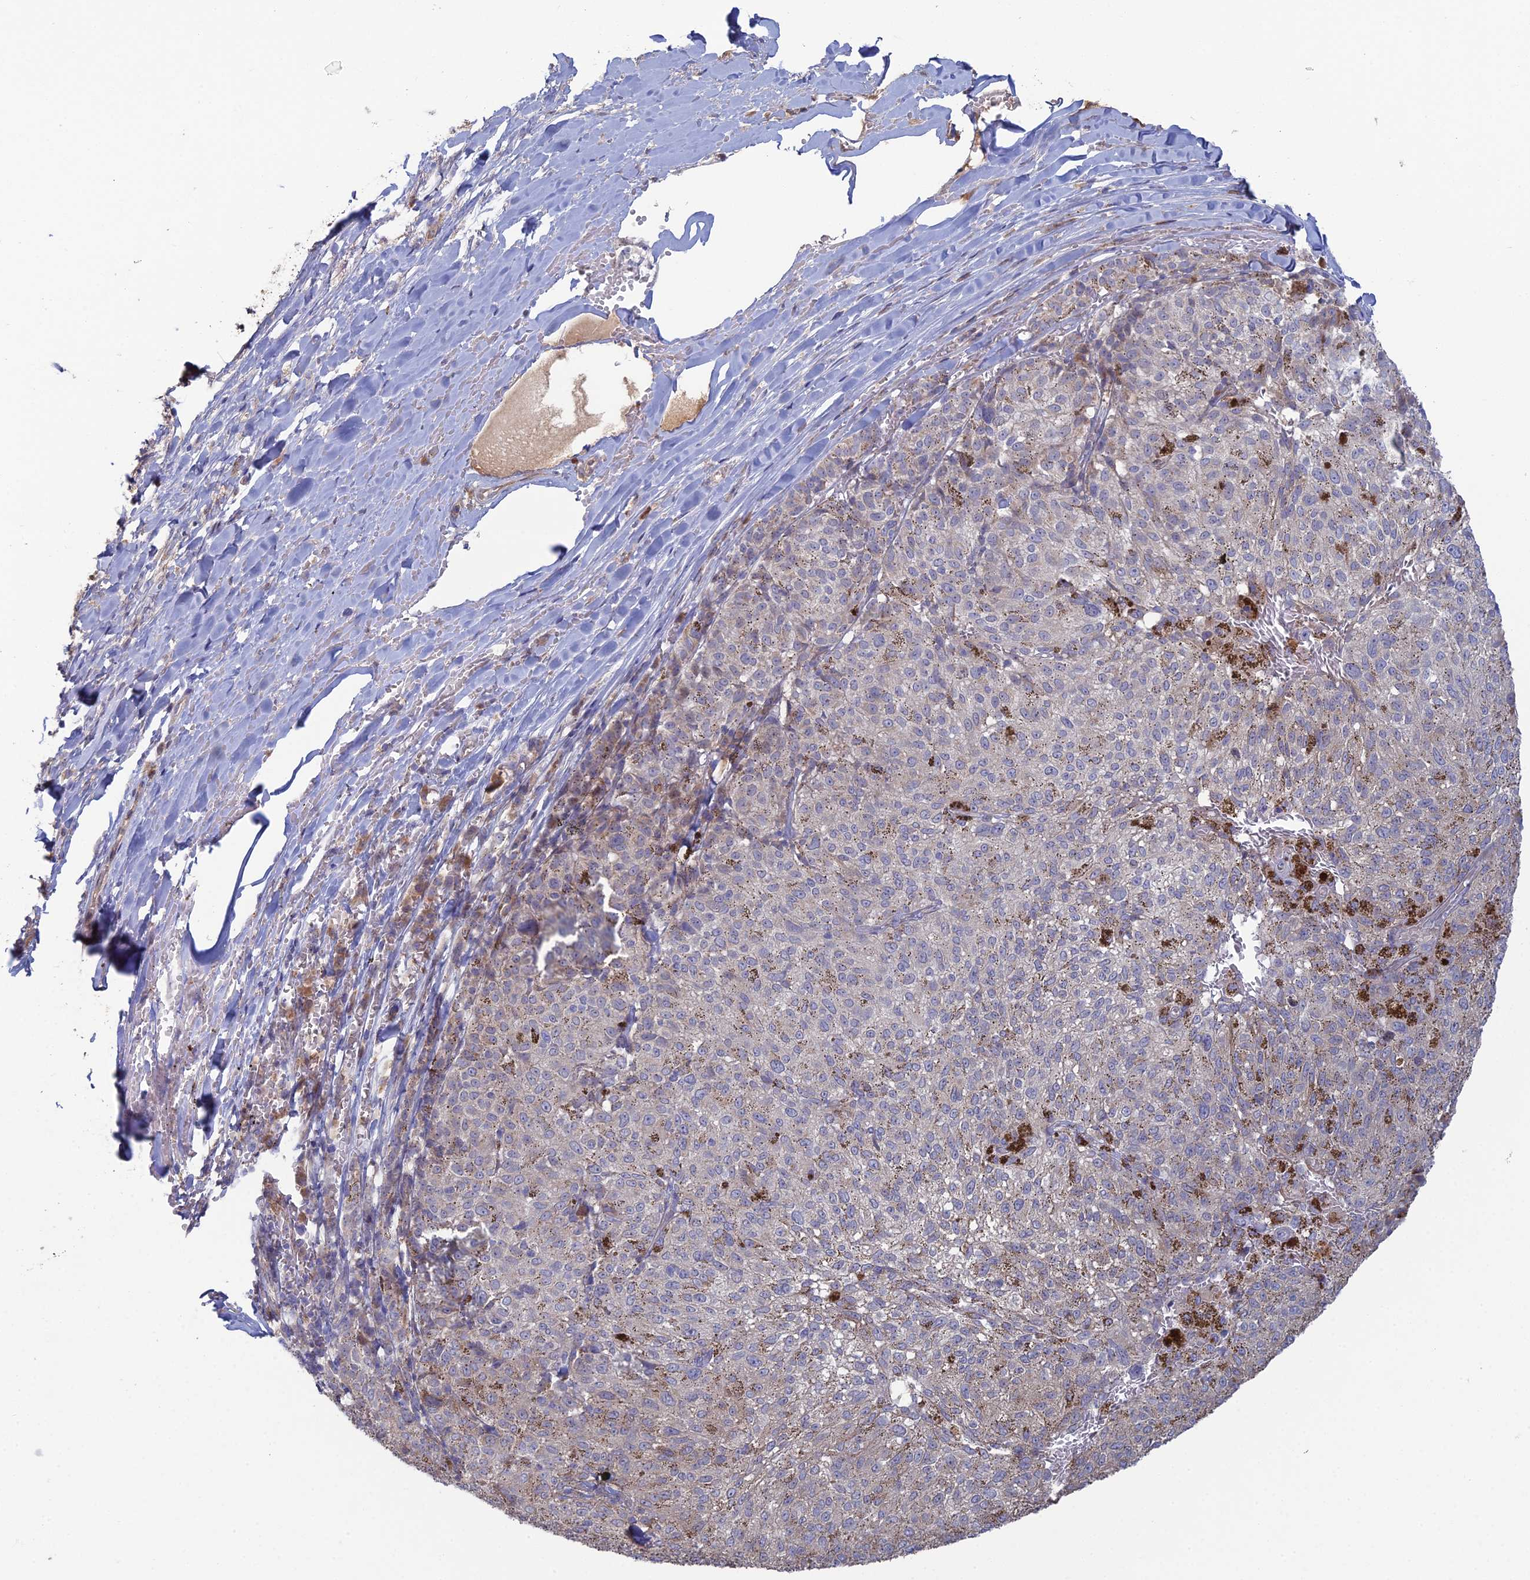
{"staining": {"intensity": "negative", "quantity": "none", "location": "none"}, "tissue": "melanoma", "cell_type": "Tumor cells", "image_type": "cancer", "snomed": [{"axis": "morphology", "description": "Malignant melanoma, NOS"}, {"axis": "topography", "description": "Skin"}], "caption": "IHC of human malignant melanoma displays no positivity in tumor cells.", "gene": "ARL16", "patient": {"sex": "female", "age": 72}}